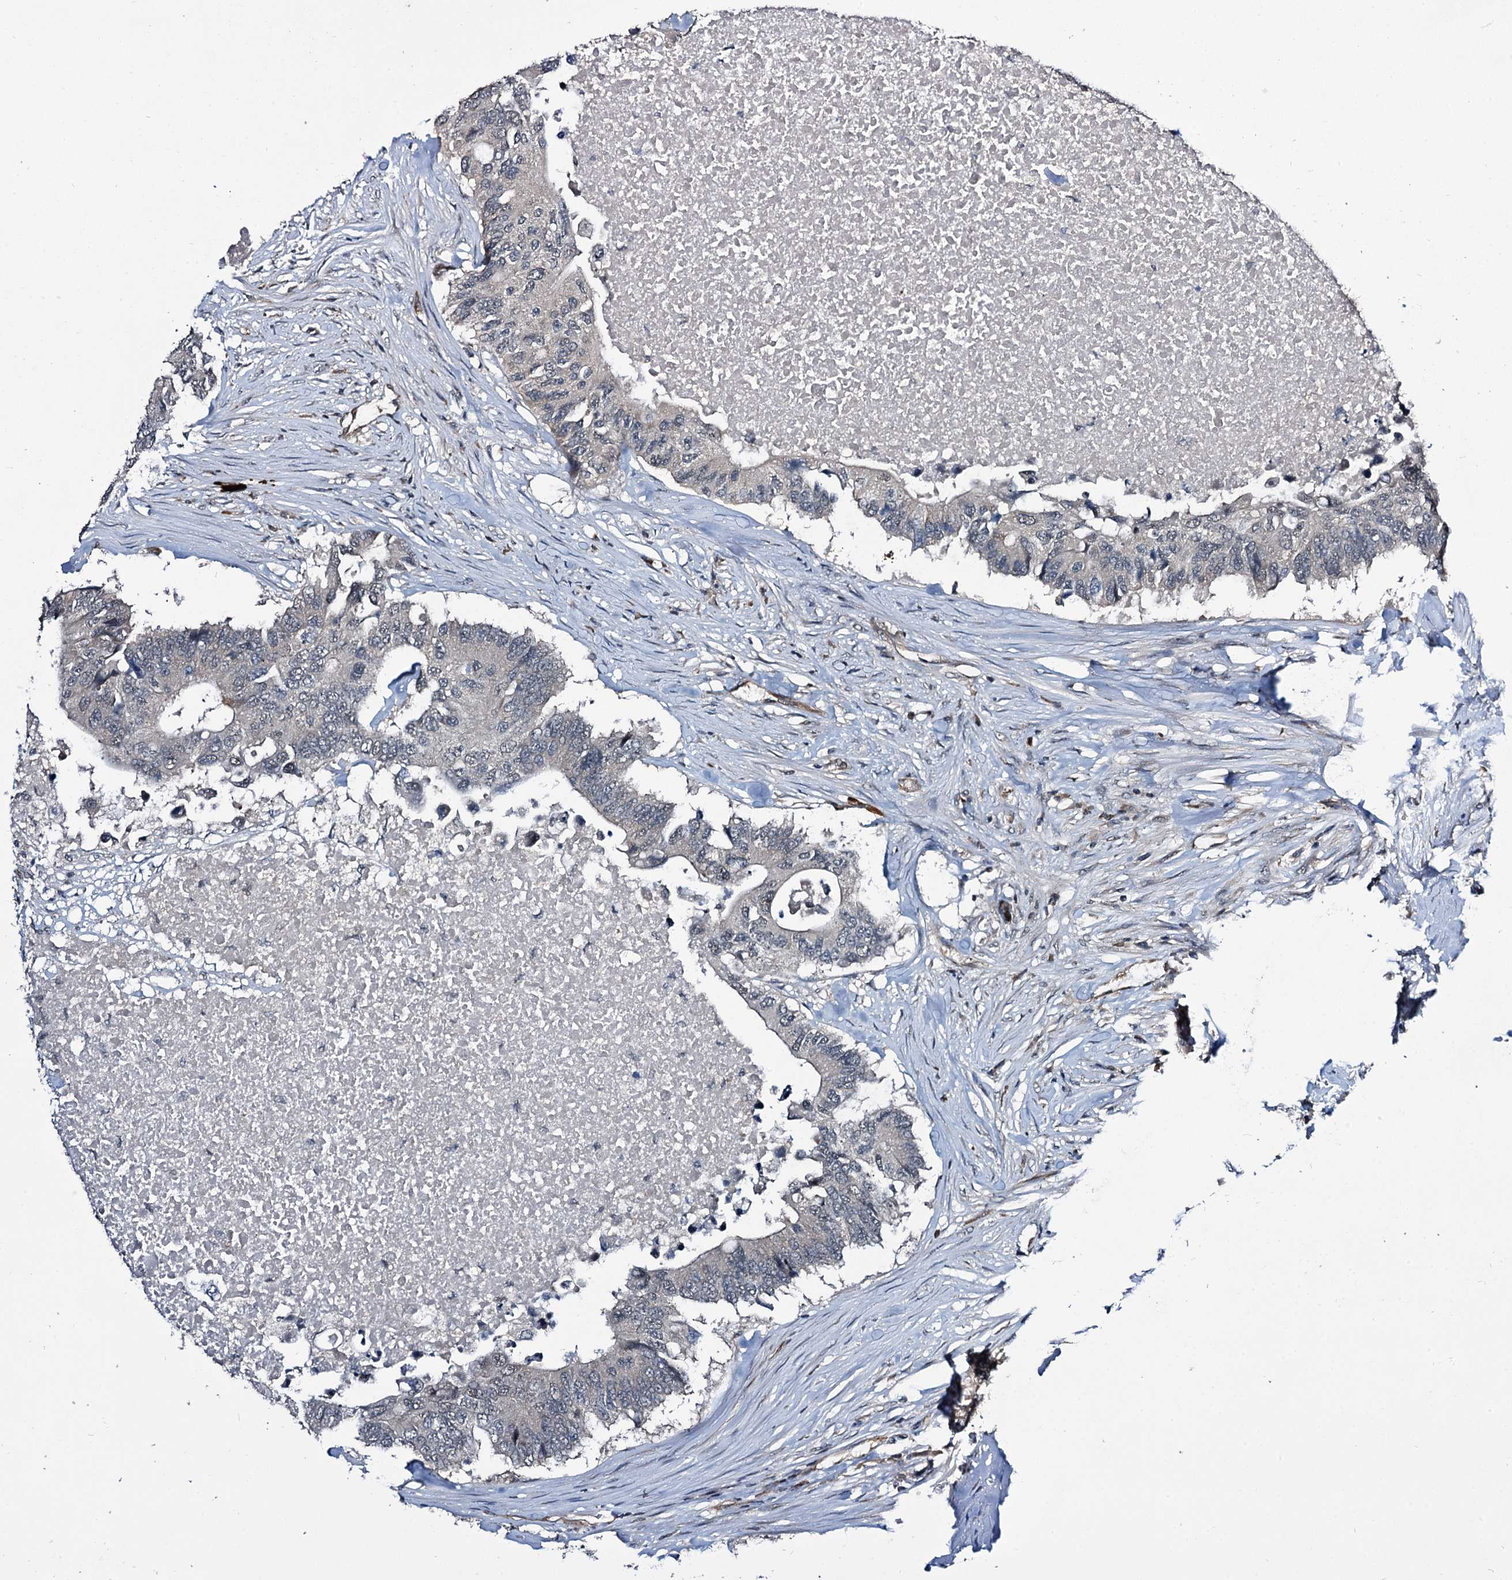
{"staining": {"intensity": "negative", "quantity": "none", "location": "none"}, "tissue": "colorectal cancer", "cell_type": "Tumor cells", "image_type": "cancer", "snomed": [{"axis": "morphology", "description": "Adenocarcinoma, NOS"}, {"axis": "topography", "description": "Colon"}], "caption": "A high-resolution histopathology image shows IHC staining of colorectal cancer, which demonstrates no significant staining in tumor cells.", "gene": "ARHGAP42", "patient": {"sex": "male", "age": 71}}